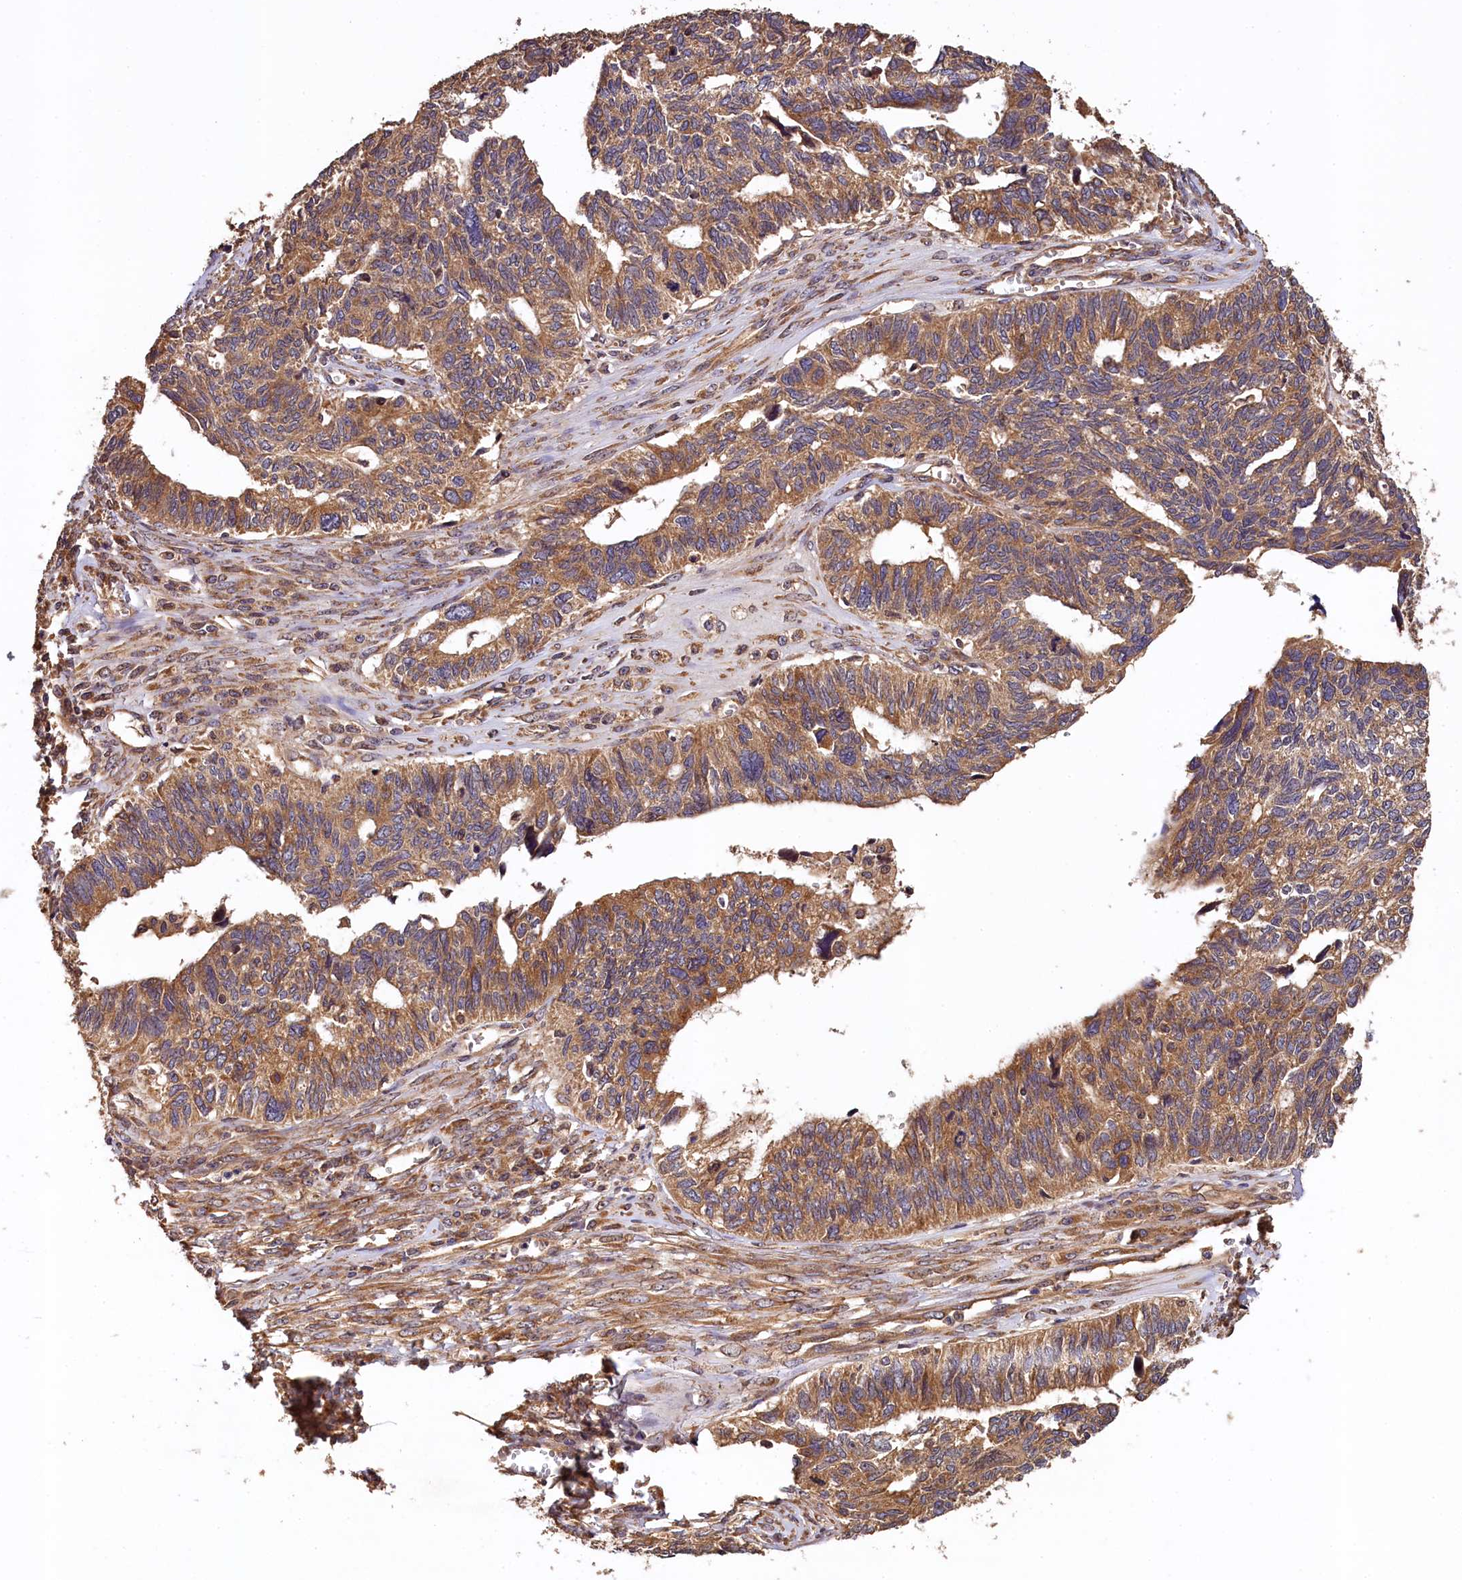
{"staining": {"intensity": "moderate", "quantity": ">75%", "location": "cytoplasmic/membranous"}, "tissue": "ovarian cancer", "cell_type": "Tumor cells", "image_type": "cancer", "snomed": [{"axis": "morphology", "description": "Cystadenocarcinoma, serous, NOS"}, {"axis": "topography", "description": "Ovary"}], "caption": "This is an image of immunohistochemistry staining of ovarian cancer, which shows moderate expression in the cytoplasmic/membranous of tumor cells.", "gene": "KLC2", "patient": {"sex": "female", "age": 79}}